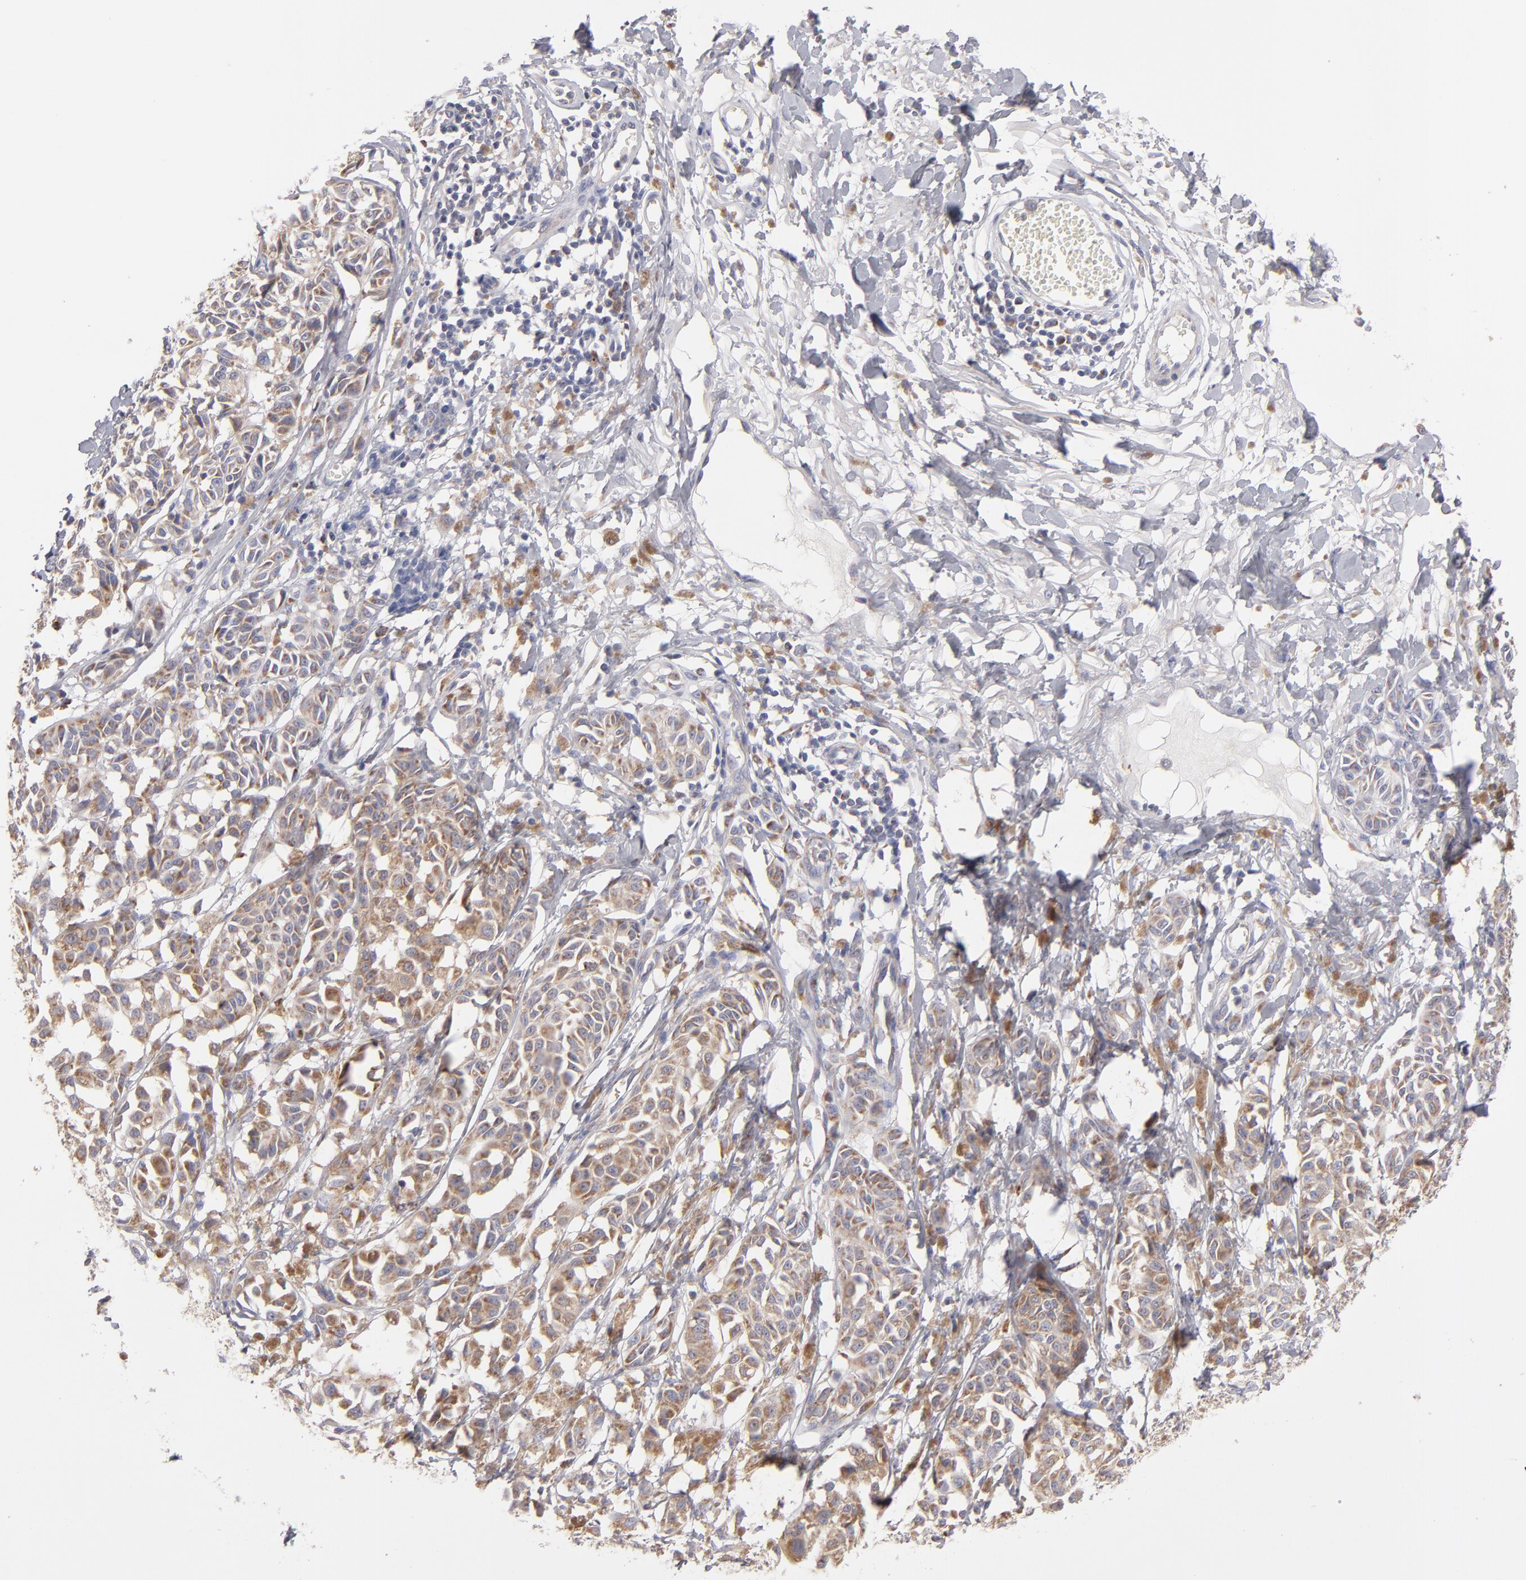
{"staining": {"intensity": "weak", "quantity": ">75%", "location": "cytoplasmic/membranous"}, "tissue": "melanoma", "cell_type": "Tumor cells", "image_type": "cancer", "snomed": [{"axis": "morphology", "description": "Malignant melanoma, NOS"}, {"axis": "topography", "description": "Skin"}], "caption": "Protein expression by immunohistochemistry demonstrates weak cytoplasmic/membranous staining in approximately >75% of tumor cells in malignant melanoma. Immunohistochemistry stains the protein of interest in brown and the nuclei are stained blue.", "gene": "HCCS", "patient": {"sex": "male", "age": 76}}